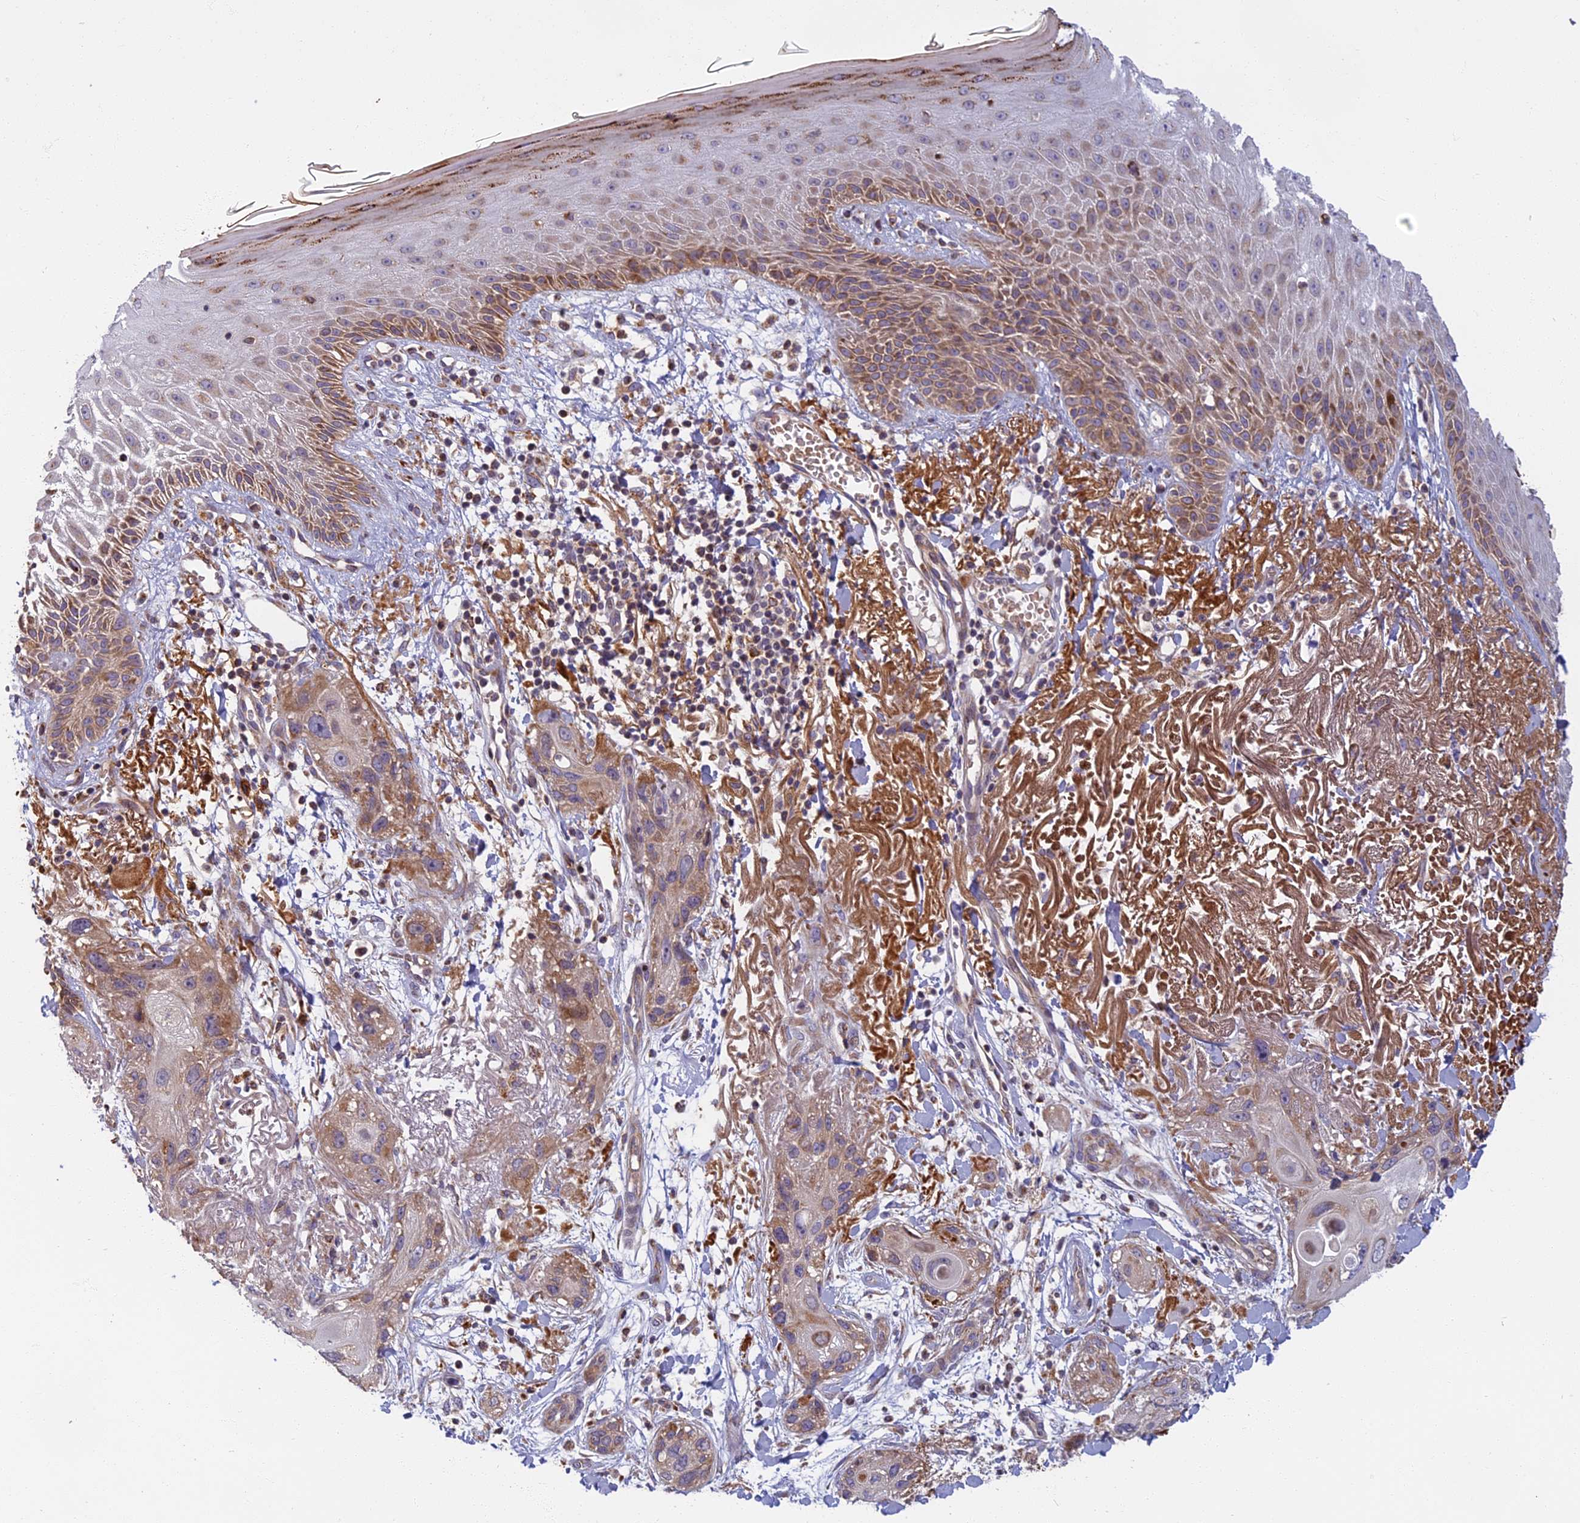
{"staining": {"intensity": "weak", "quantity": "25%-75%", "location": "cytoplasmic/membranous"}, "tissue": "skin cancer", "cell_type": "Tumor cells", "image_type": "cancer", "snomed": [{"axis": "morphology", "description": "Normal tissue, NOS"}, {"axis": "morphology", "description": "Squamous cell carcinoma, NOS"}, {"axis": "topography", "description": "Skin"}], "caption": "A histopathology image of human squamous cell carcinoma (skin) stained for a protein shows weak cytoplasmic/membranous brown staining in tumor cells. The protein is stained brown, and the nuclei are stained in blue (DAB (3,3'-diaminobenzidine) IHC with brightfield microscopy, high magnification).", "gene": "EDAR", "patient": {"sex": "male", "age": 72}}